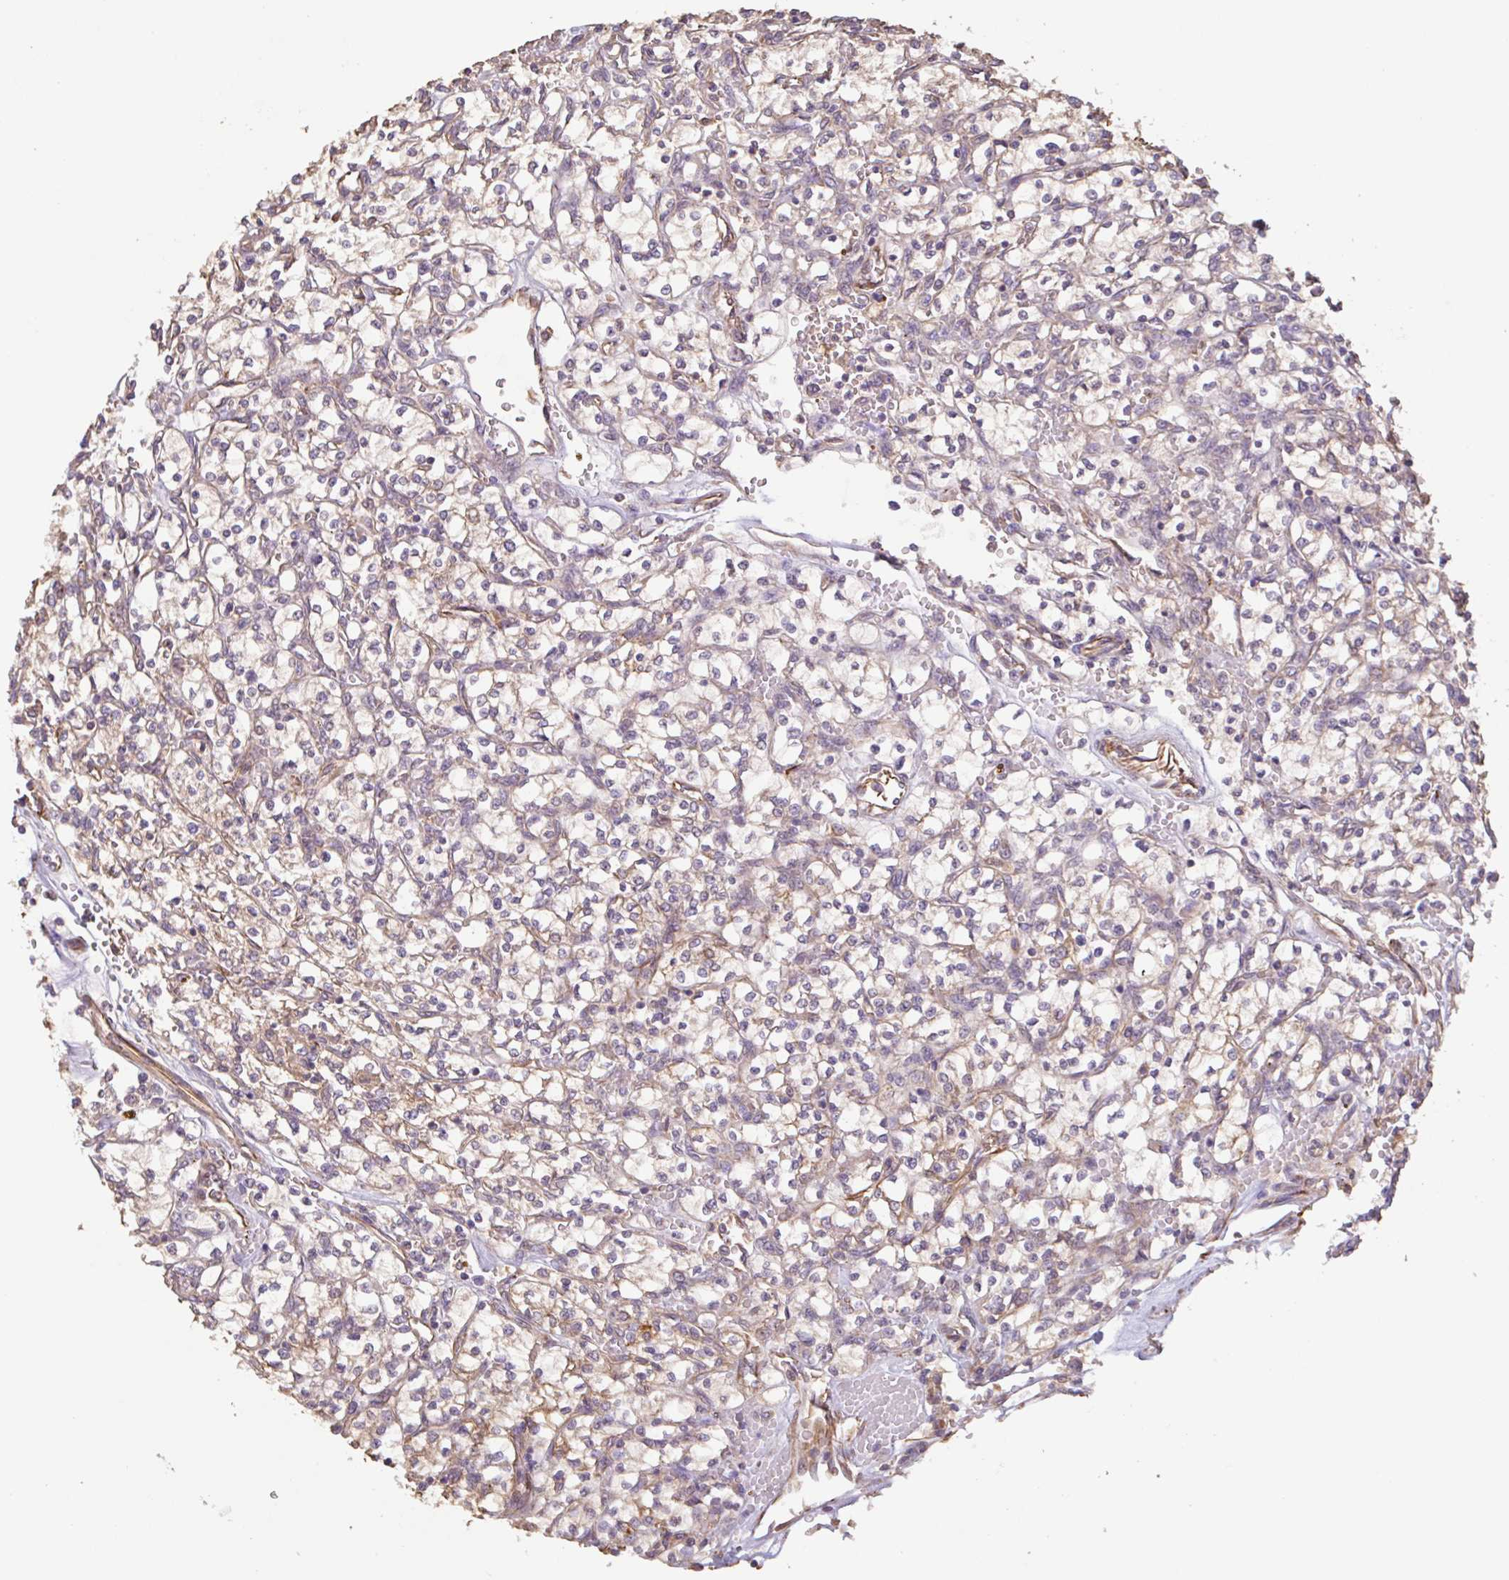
{"staining": {"intensity": "weak", "quantity": "25%-75%", "location": "cytoplasmic/membranous"}, "tissue": "renal cancer", "cell_type": "Tumor cells", "image_type": "cancer", "snomed": [{"axis": "morphology", "description": "Adenocarcinoma, NOS"}, {"axis": "topography", "description": "Kidney"}], "caption": "Renal cancer (adenocarcinoma) tissue displays weak cytoplasmic/membranous expression in approximately 25%-75% of tumor cells, visualized by immunohistochemistry.", "gene": "ZNF790", "patient": {"sex": "female", "age": 64}}